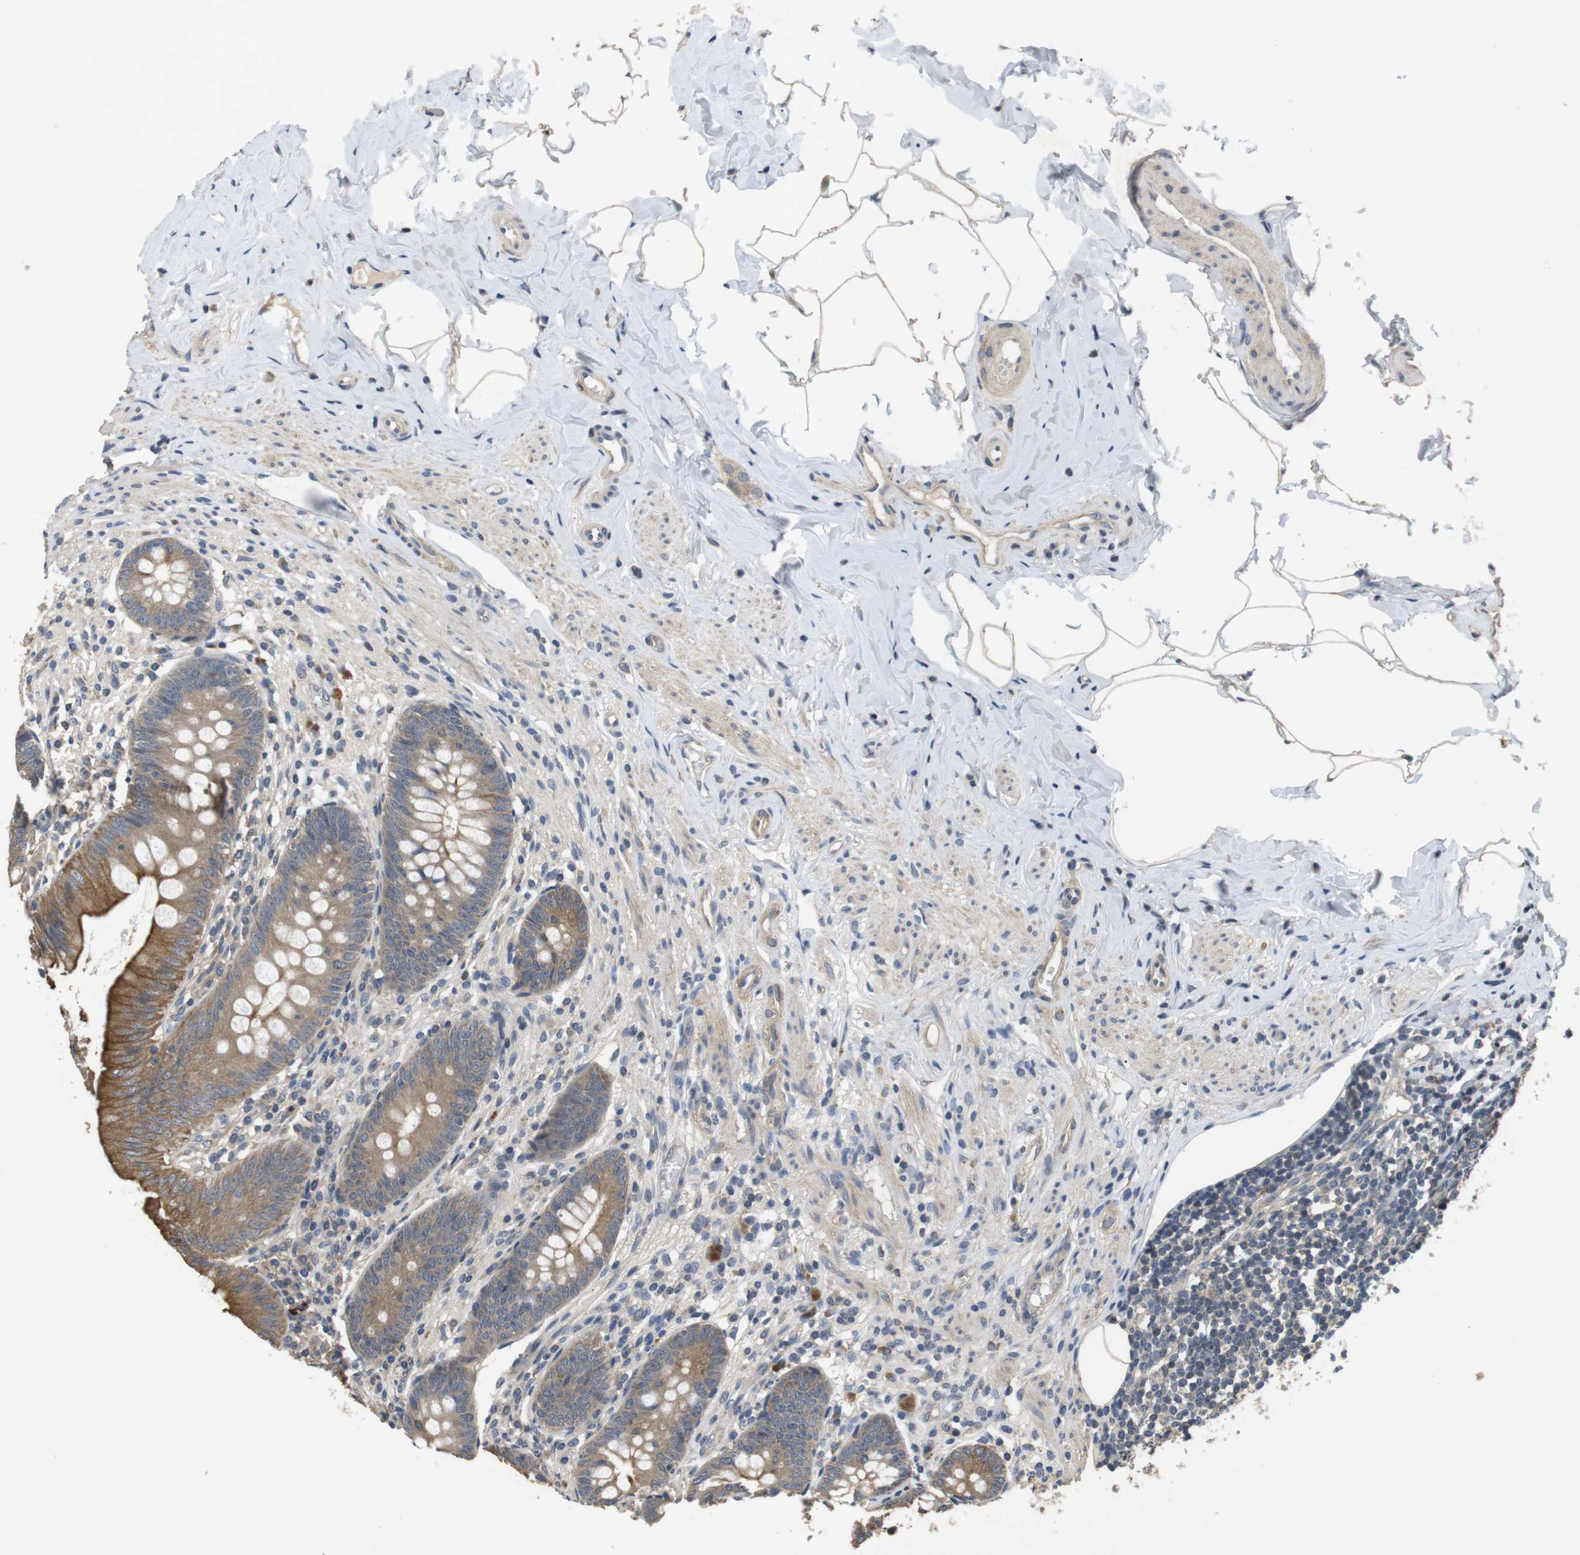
{"staining": {"intensity": "moderate", "quantity": ">75%", "location": "cytoplasmic/membranous"}, "tissue": "appendix", "cell_type": "Glandular cells", "image_type": "normal", "snomed": [{"axis": "morphology", "description": "Normal tissue, NOS"}, {"axis": "topography", "description": "Appendix"}], "caption": "DAB immunohistochemical staining of benign appendix reveals moderate cytoplasmic/membranous protein expression in approximately >75% of glandular cells. Immunohistochemistry stains the protein in brown and the nuclei are stained blue.", "gene": "ADGRL3", "patient": {"sex": "male", "age": 56}}